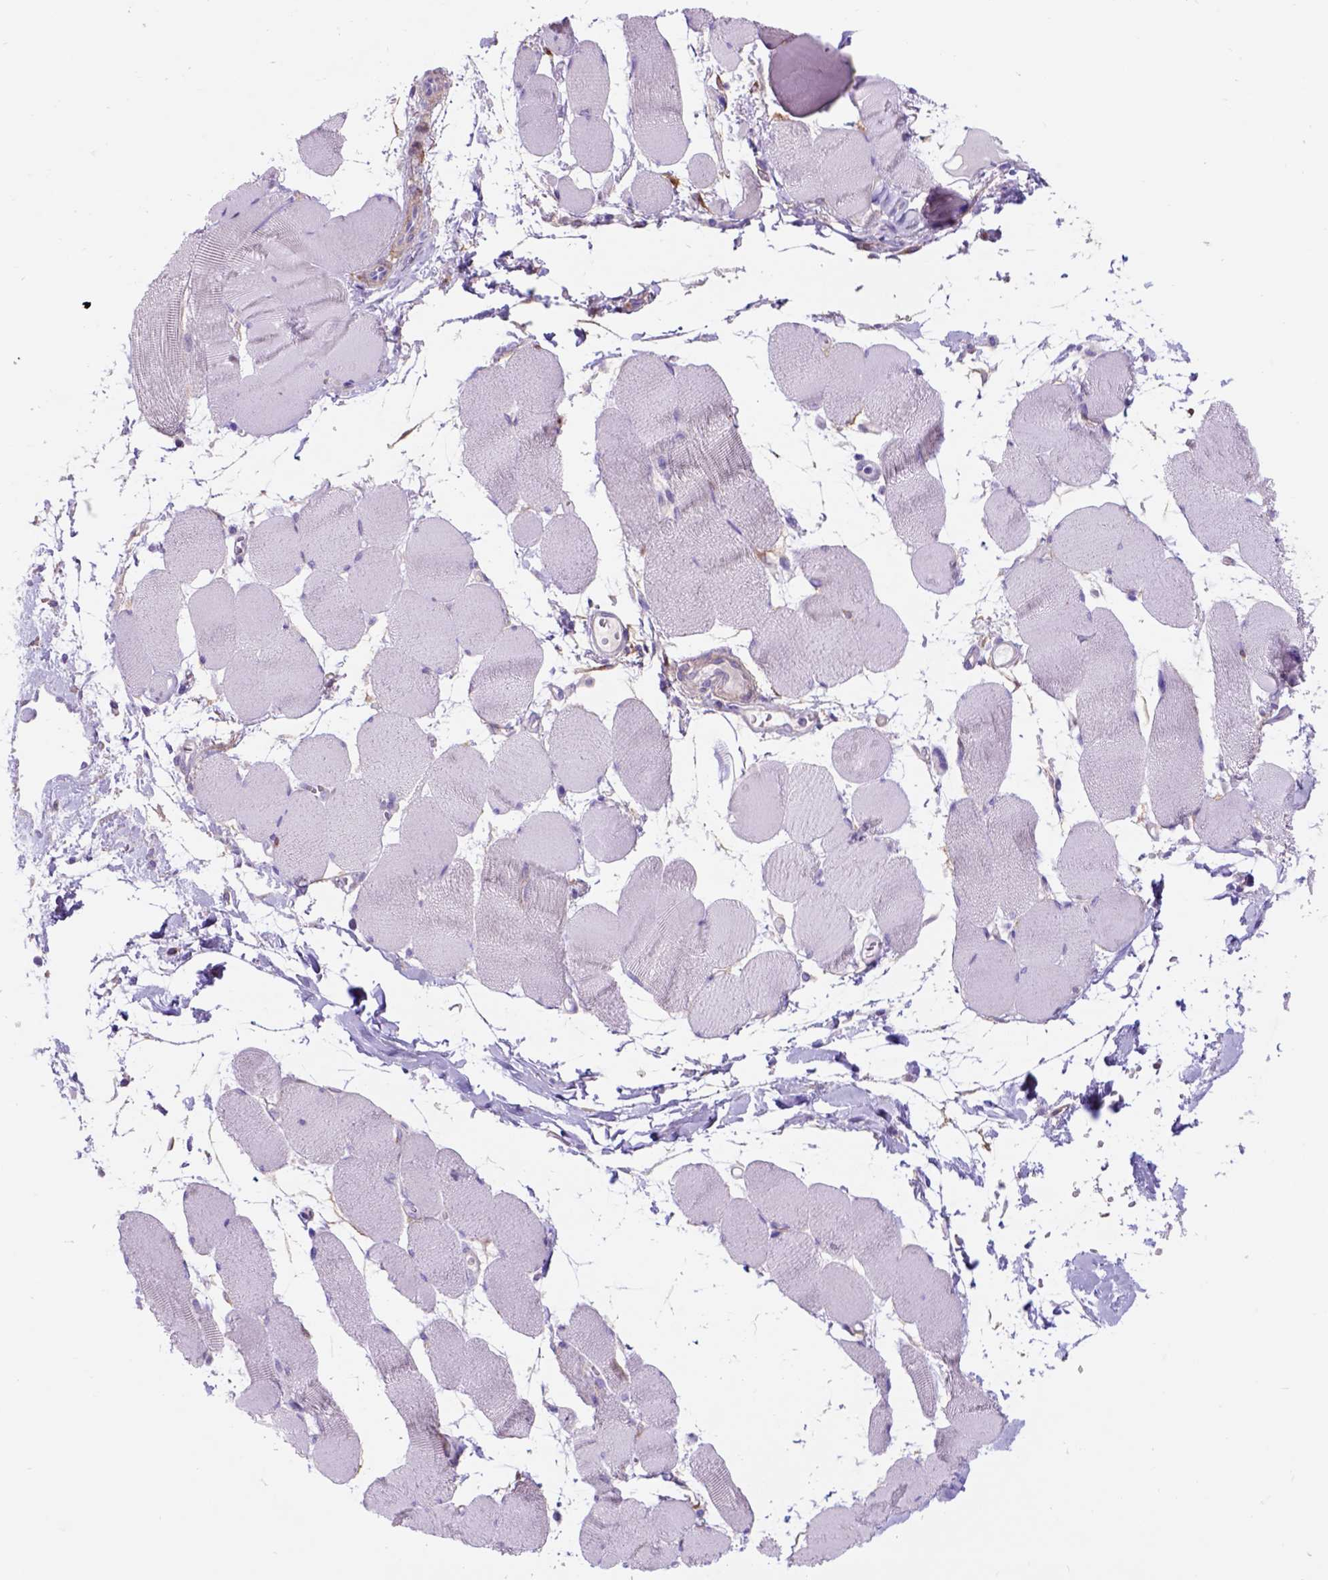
{"staining": {"intensity": "negative", "quantity": "none", "location": "none"}, "tissue": "skeletal muscle", "cell_type": "Myocytes", "image_type": "normal", "snomed": [{"axis": "morphology", "description": "Normal tissue, NOS"}, {"axis": "topography", "description": "Skeletal muscle"}], "caption": "IHC photomicrograph of normal skeletal muscle stained for a protein (brown), which displays no positivity in myocytes.", "gene": "EGFR", "patient": {"sex": "female", "age": 75}}